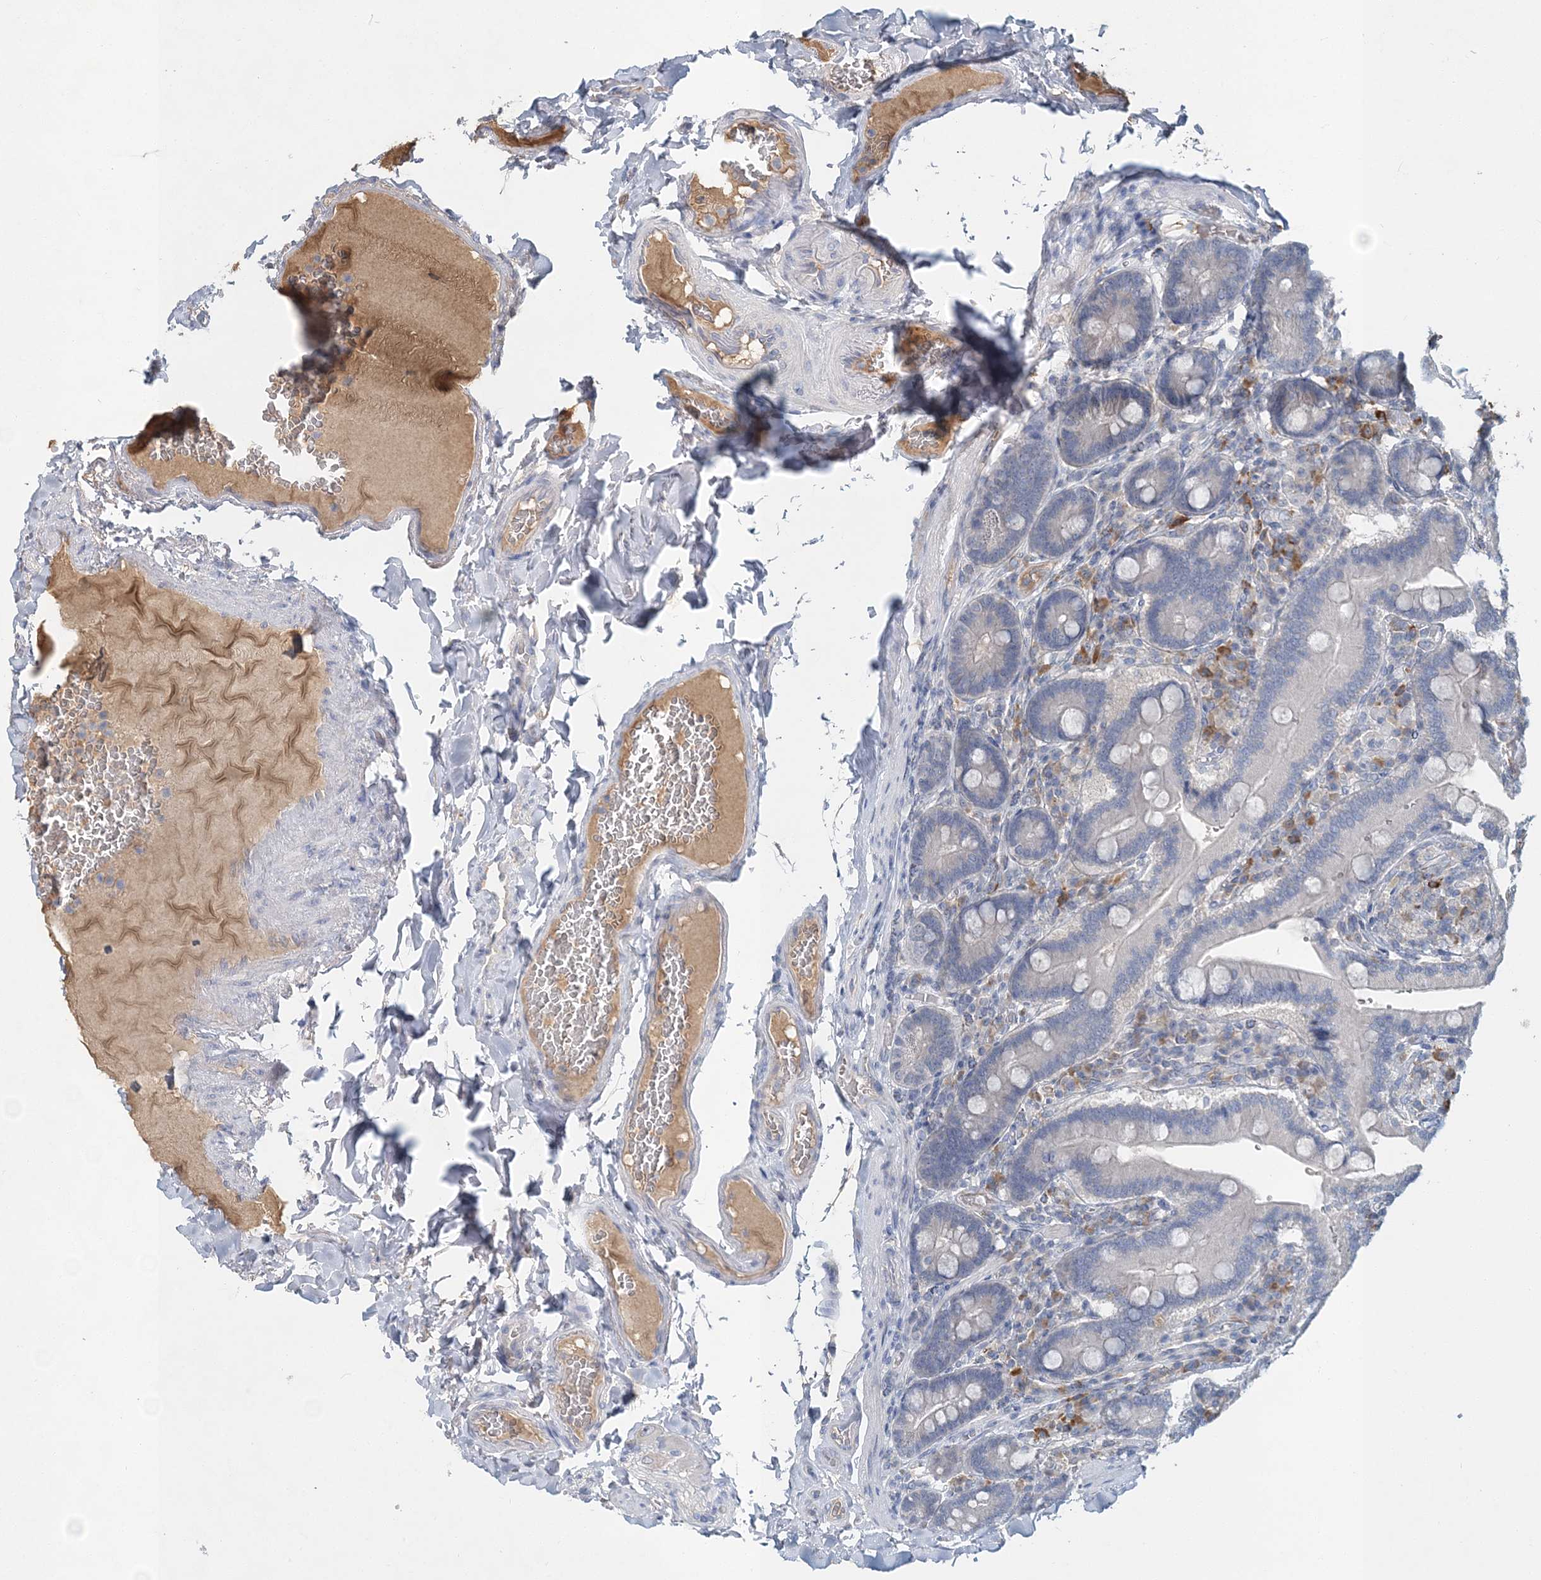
{"staining": {"intensity": "weak", "quantity": "<25%", "location": "cytoplasmic/membranous"}, "tissue": "duodenum", "cell_type": "Glandular cells", "image_type": "normal", "snomed": [{"axis": "morphology", "description": "Normal tissue, NOS"}, {"axis": "topography", "description": "Duodenum"}], "caption": "IHC of unremarkable duodenum exhibits no positivity in glandular cells.", "gene": "RNF25", "patient": {"sex": "female", "age": 62}}